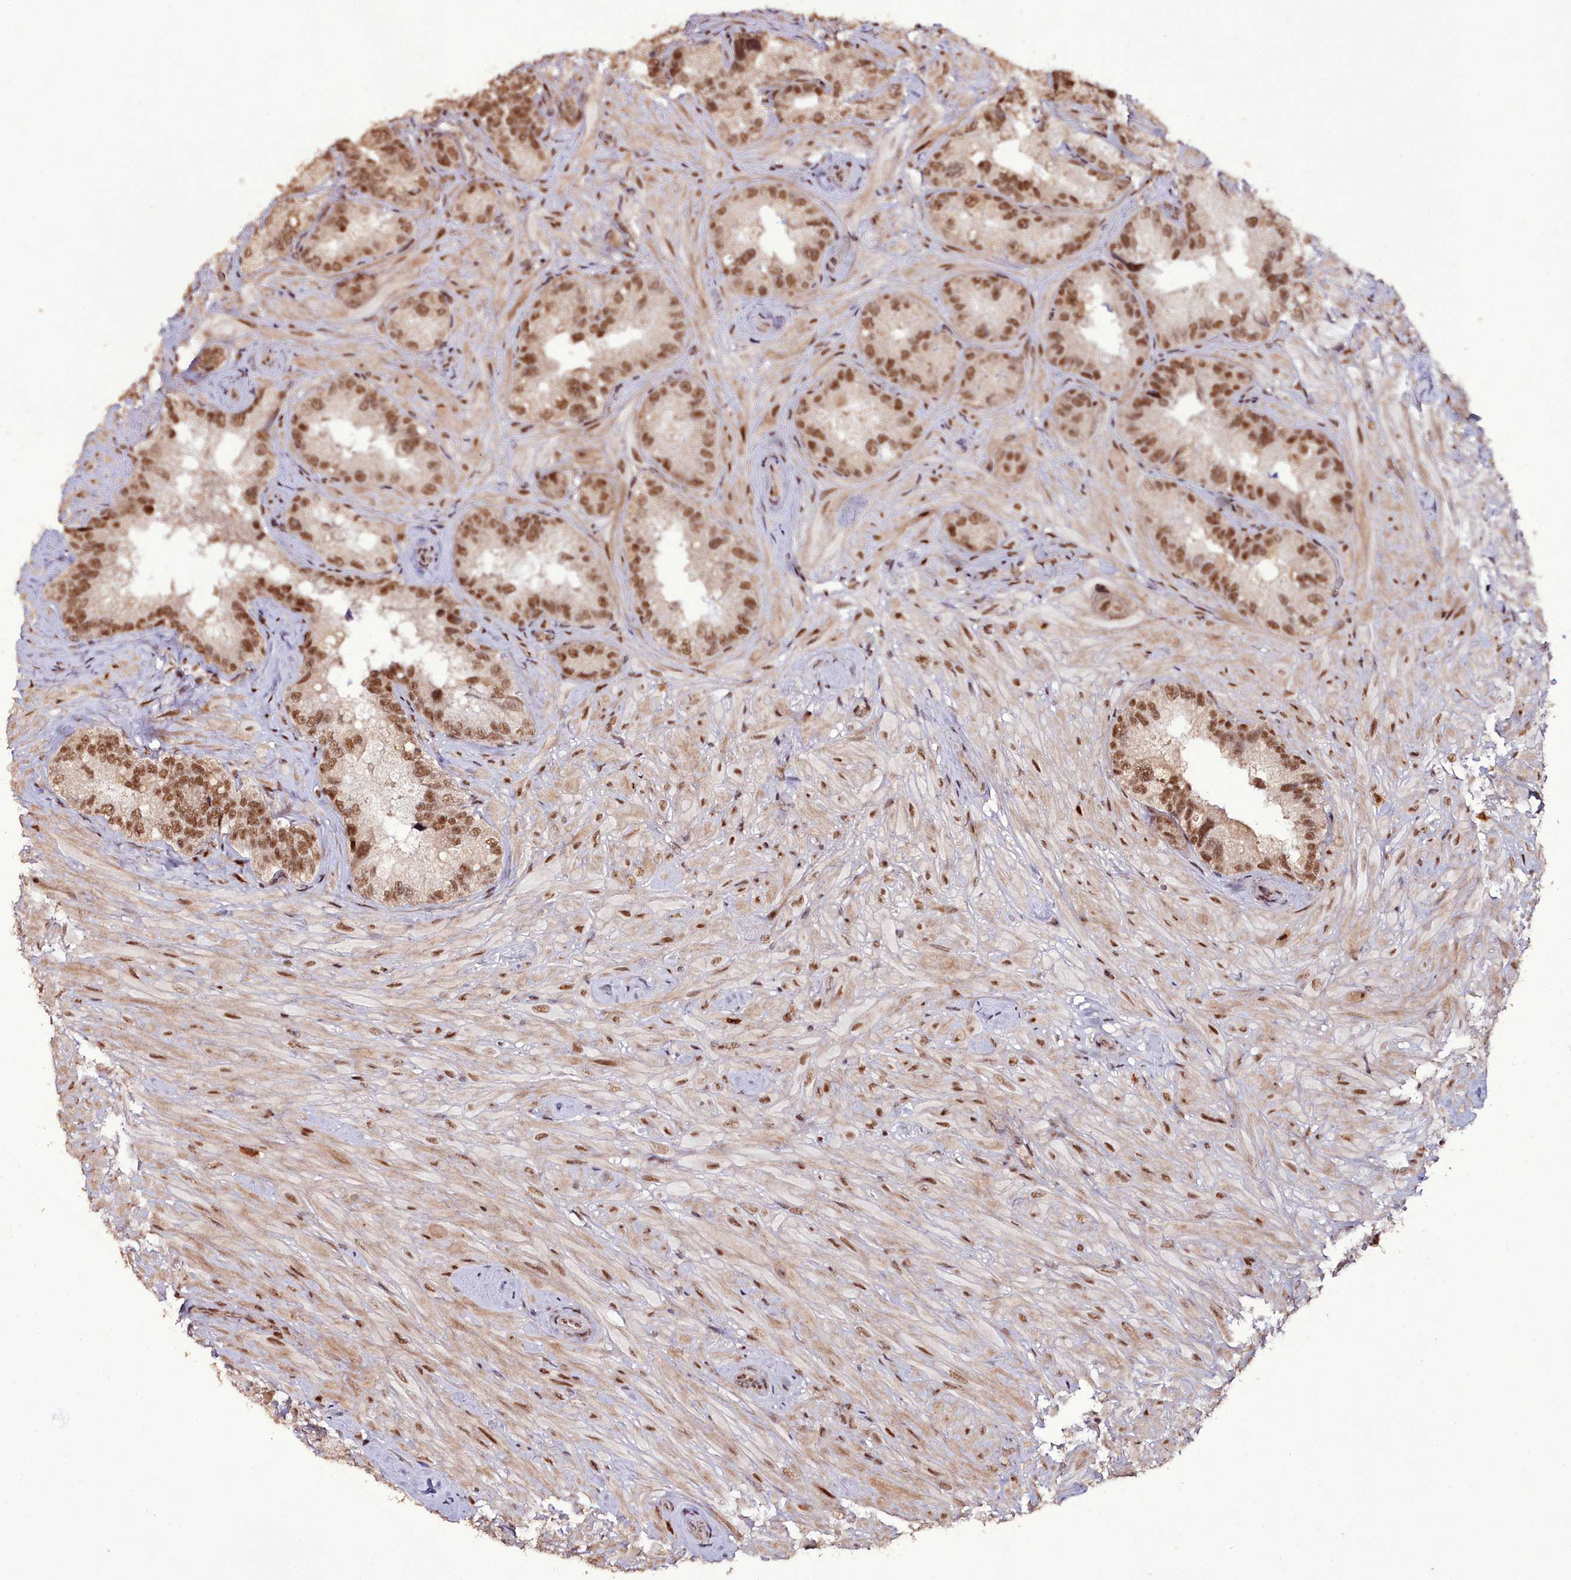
{"staining": {"intensity": "moderate", "quantity": ">75%", "location": "nuclear"}, "tissue": "seminal vesicle", "cell_type": "Glandular cells", "image_type": "normal", "snomed": [{"axis": "morphology", "description": "Normal tissue, NOS"}, {"axis": "topography", "description": "Seminal veicle"}, {"axis": "topography", "description": "Peripheral nerve tissue"}], "caption": "IHC of normal seminal vesicle exhibits medium levels of moderate nuclear expression in approximately >75% of glandular cells.", "gene": "CXXC1", "patient": {"sex": "male", "age": 67}}